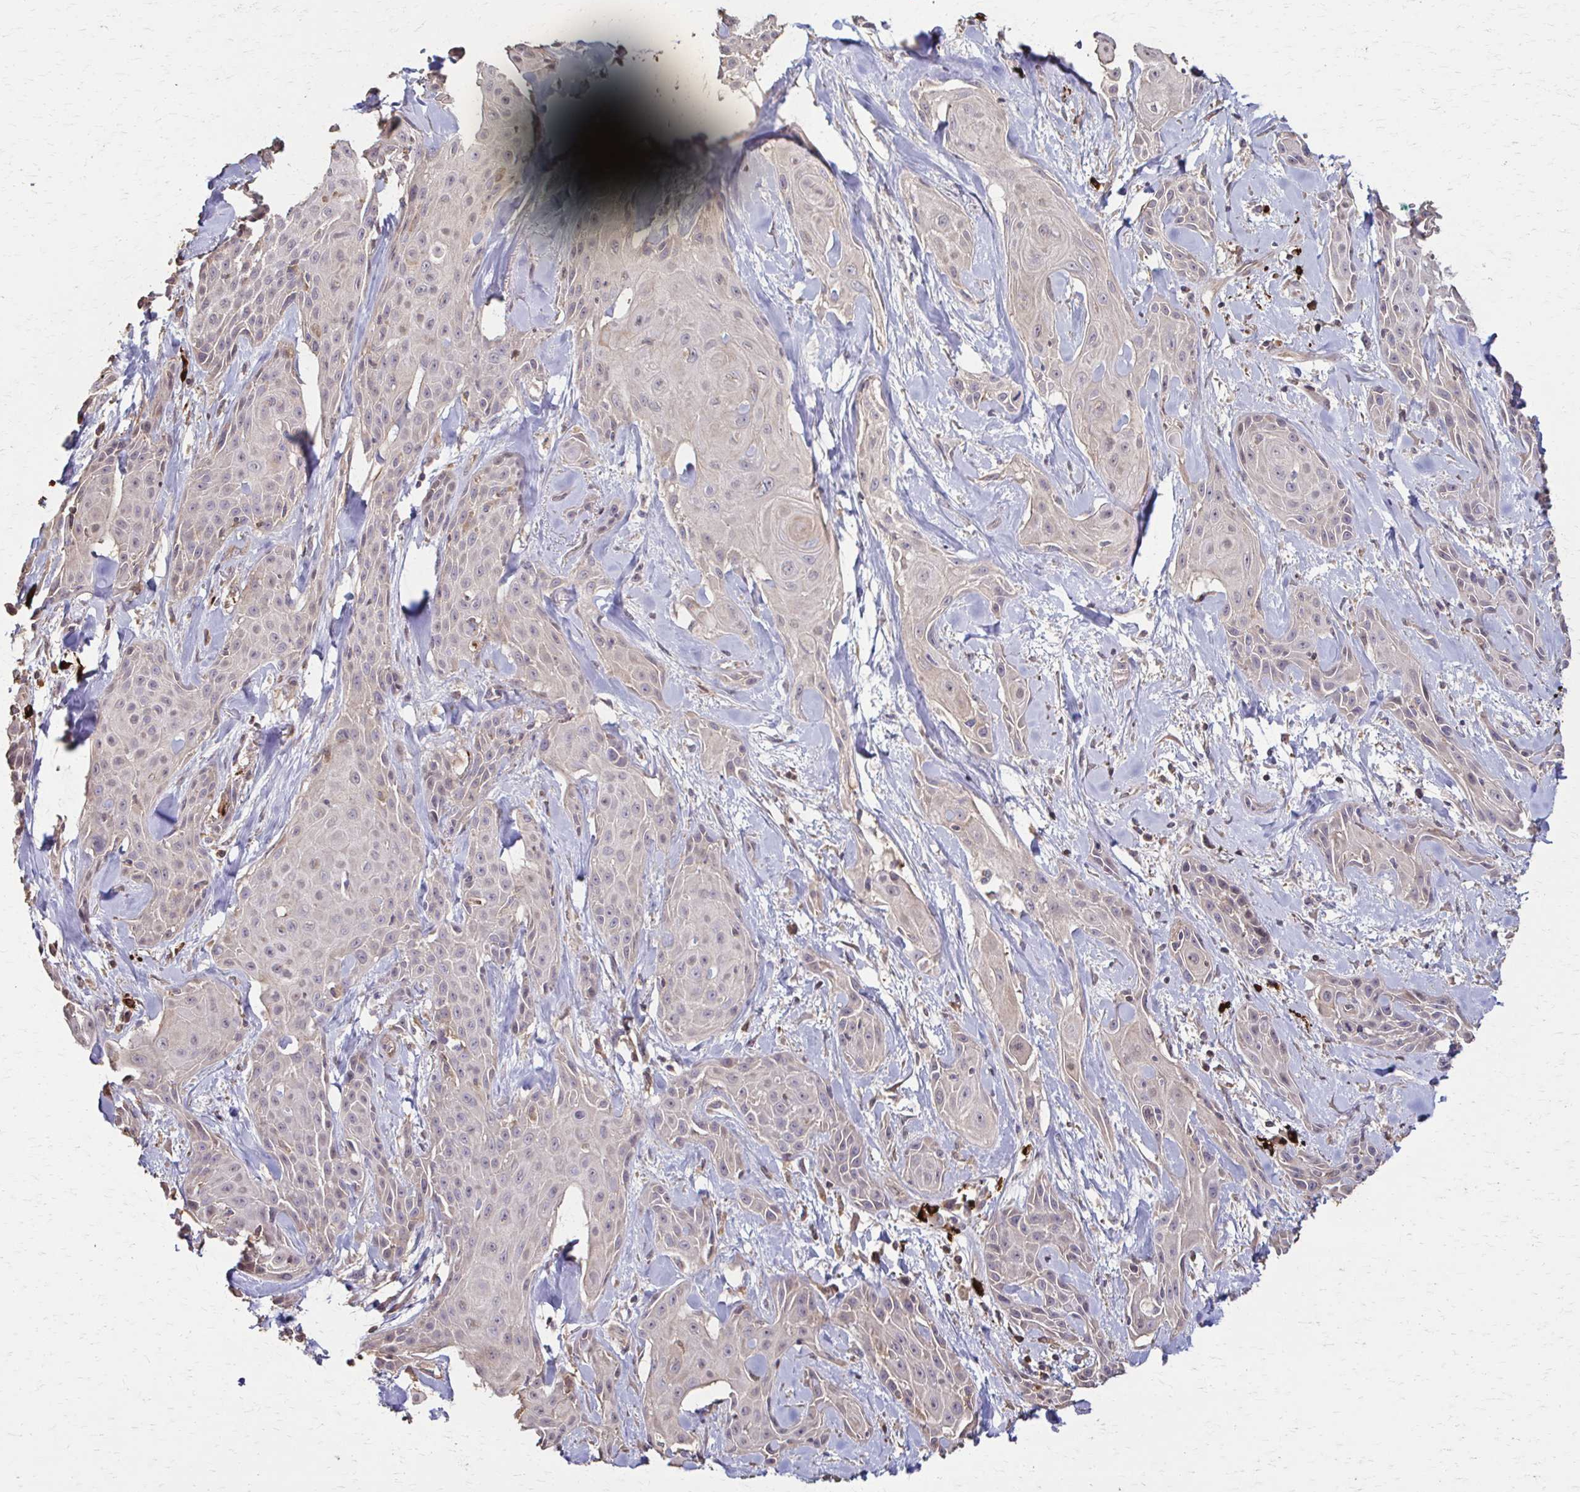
{"staining": {"intensity": "weak", "quantity": "25%-75%", "location": "cytoplasmic/membranous"}, "tissue": "skin cancer", "cell_type": "Tumor cells", "image_type": "cancer", "snomed": [{"axis": "morphology", "description": "Squamous cell carcinoma, NOS"}, {"axis": "topography", "description": "Skin"}, {"axis": "topography", "description": "Anal"}], "caption": "A micrograph of skin cancer stained for a protein demonstrates weak cytoplasmic/membranous brown staining in tumor cells.", "gene": "IL18BP", "patient": {"sex": "male", "age": 64}}